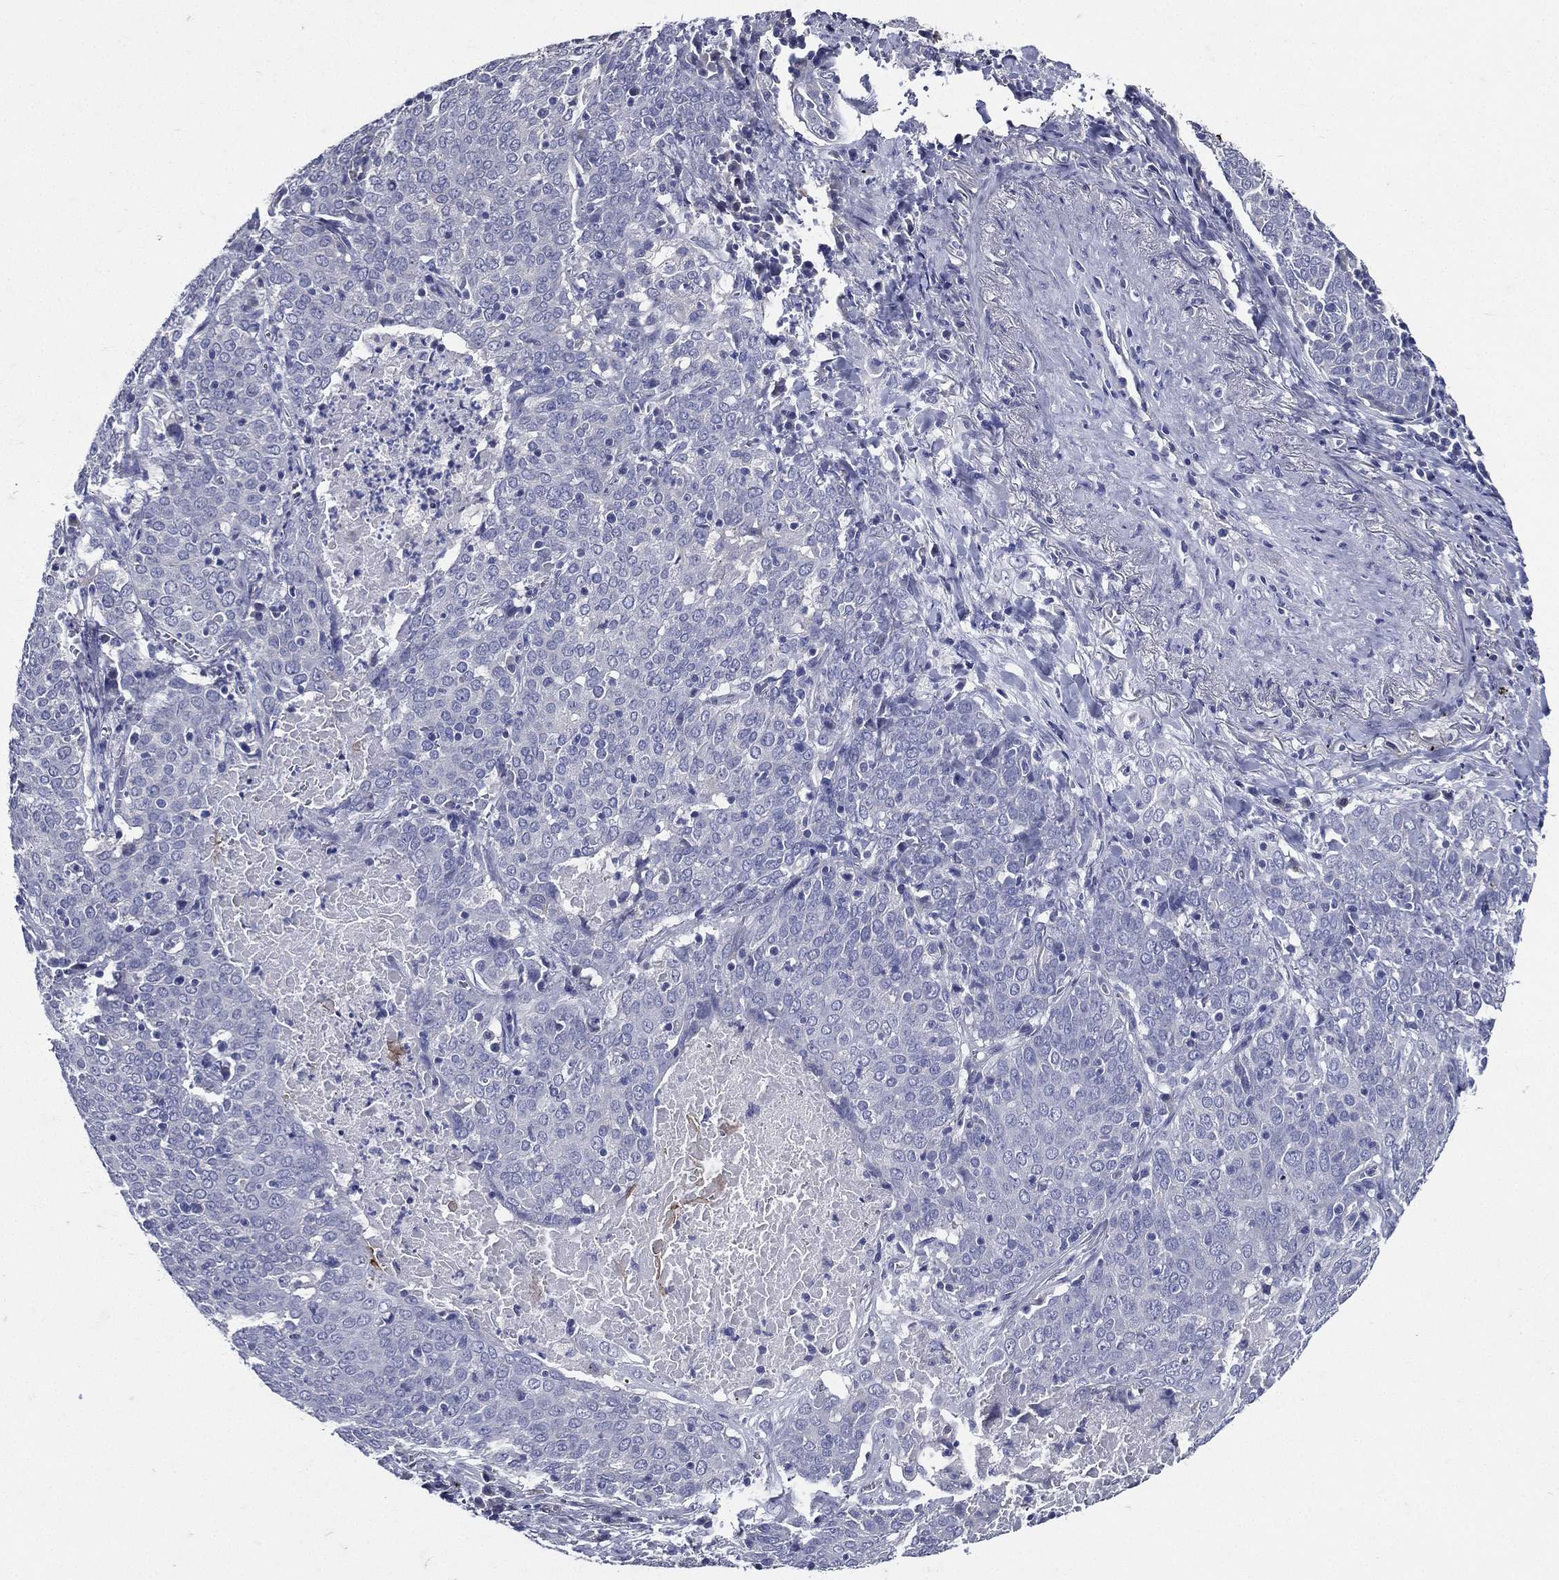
{"staining": {"intensity": "negative", "quantity": "none", "location": "none"}, "tissue": "lung cancer", "cell_type": "Tumor cells", "image_type": "cancer", "snomed": [{"axis": "morphology", "description": "Squamous cell carcinoma, NOS"}, {"axis": "topography", "description": "Lung"}], "caption": "Immunohistochemistry micrograph of neoplastic tissue: human squamous cell carcinoma (lung) stained with DAB (3,3'-diaminobenzidine) shows no significant protein expression in tumor cells.", "gene": "TGM1", "patient": {"sex": "male", "age": 82}}